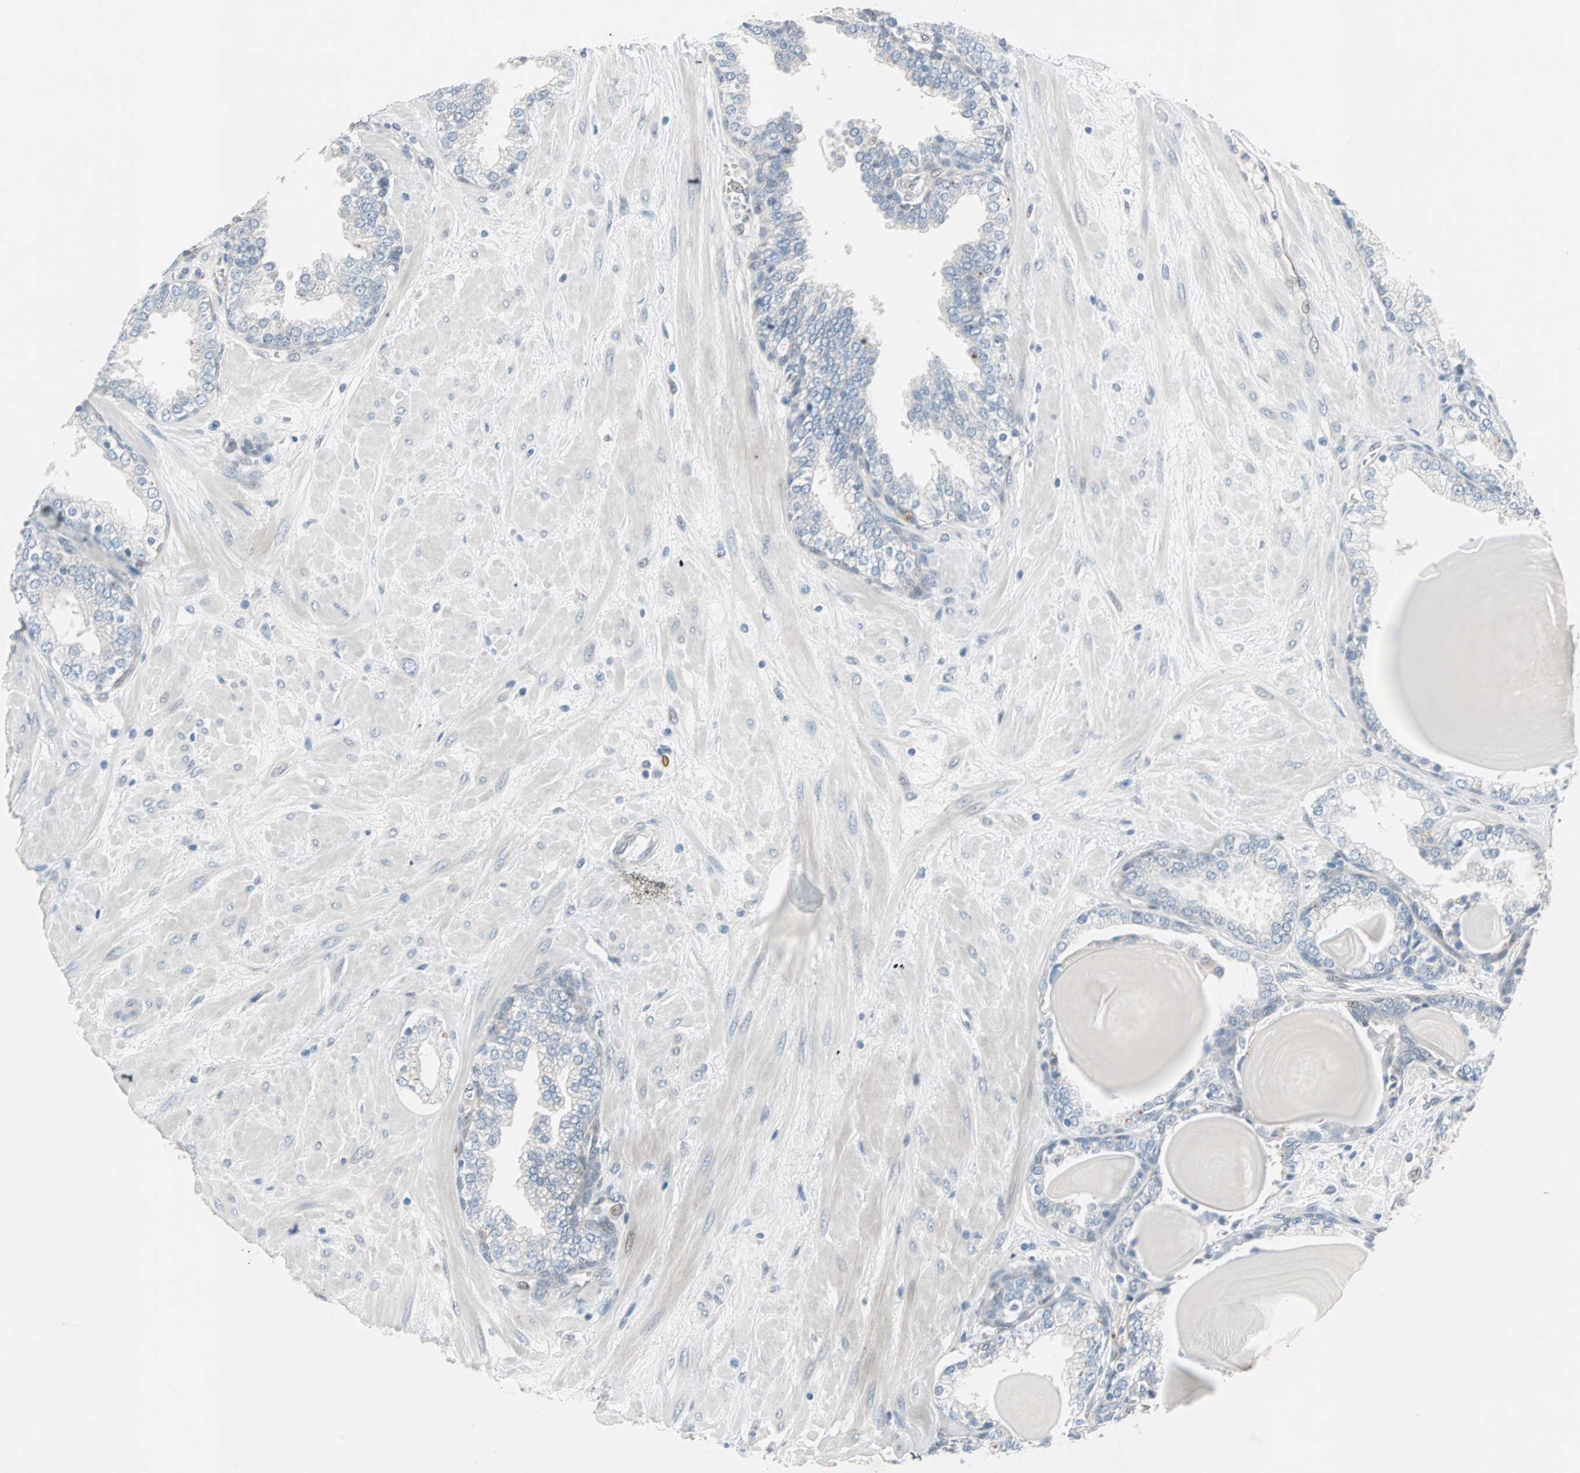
{"staining": {"intensity": "negative", "quantity": "none", "location": "none"}, "tissue": "prostate", "cell_type": "Glandular cells", "image_type": "normal", "snomed": [{"axis": "morphology", "description": "Normal tissue, NOS"}, {"axis": "topography", "description": "Prostate"}], "caption": "Immunohistochemistry (IHC) micrograph of normal prostate stained for a protein (brown), which reveals no positivity in glandular cells.", "gene": "CAND2", "patient": {"sex": "male", "age": 51}}